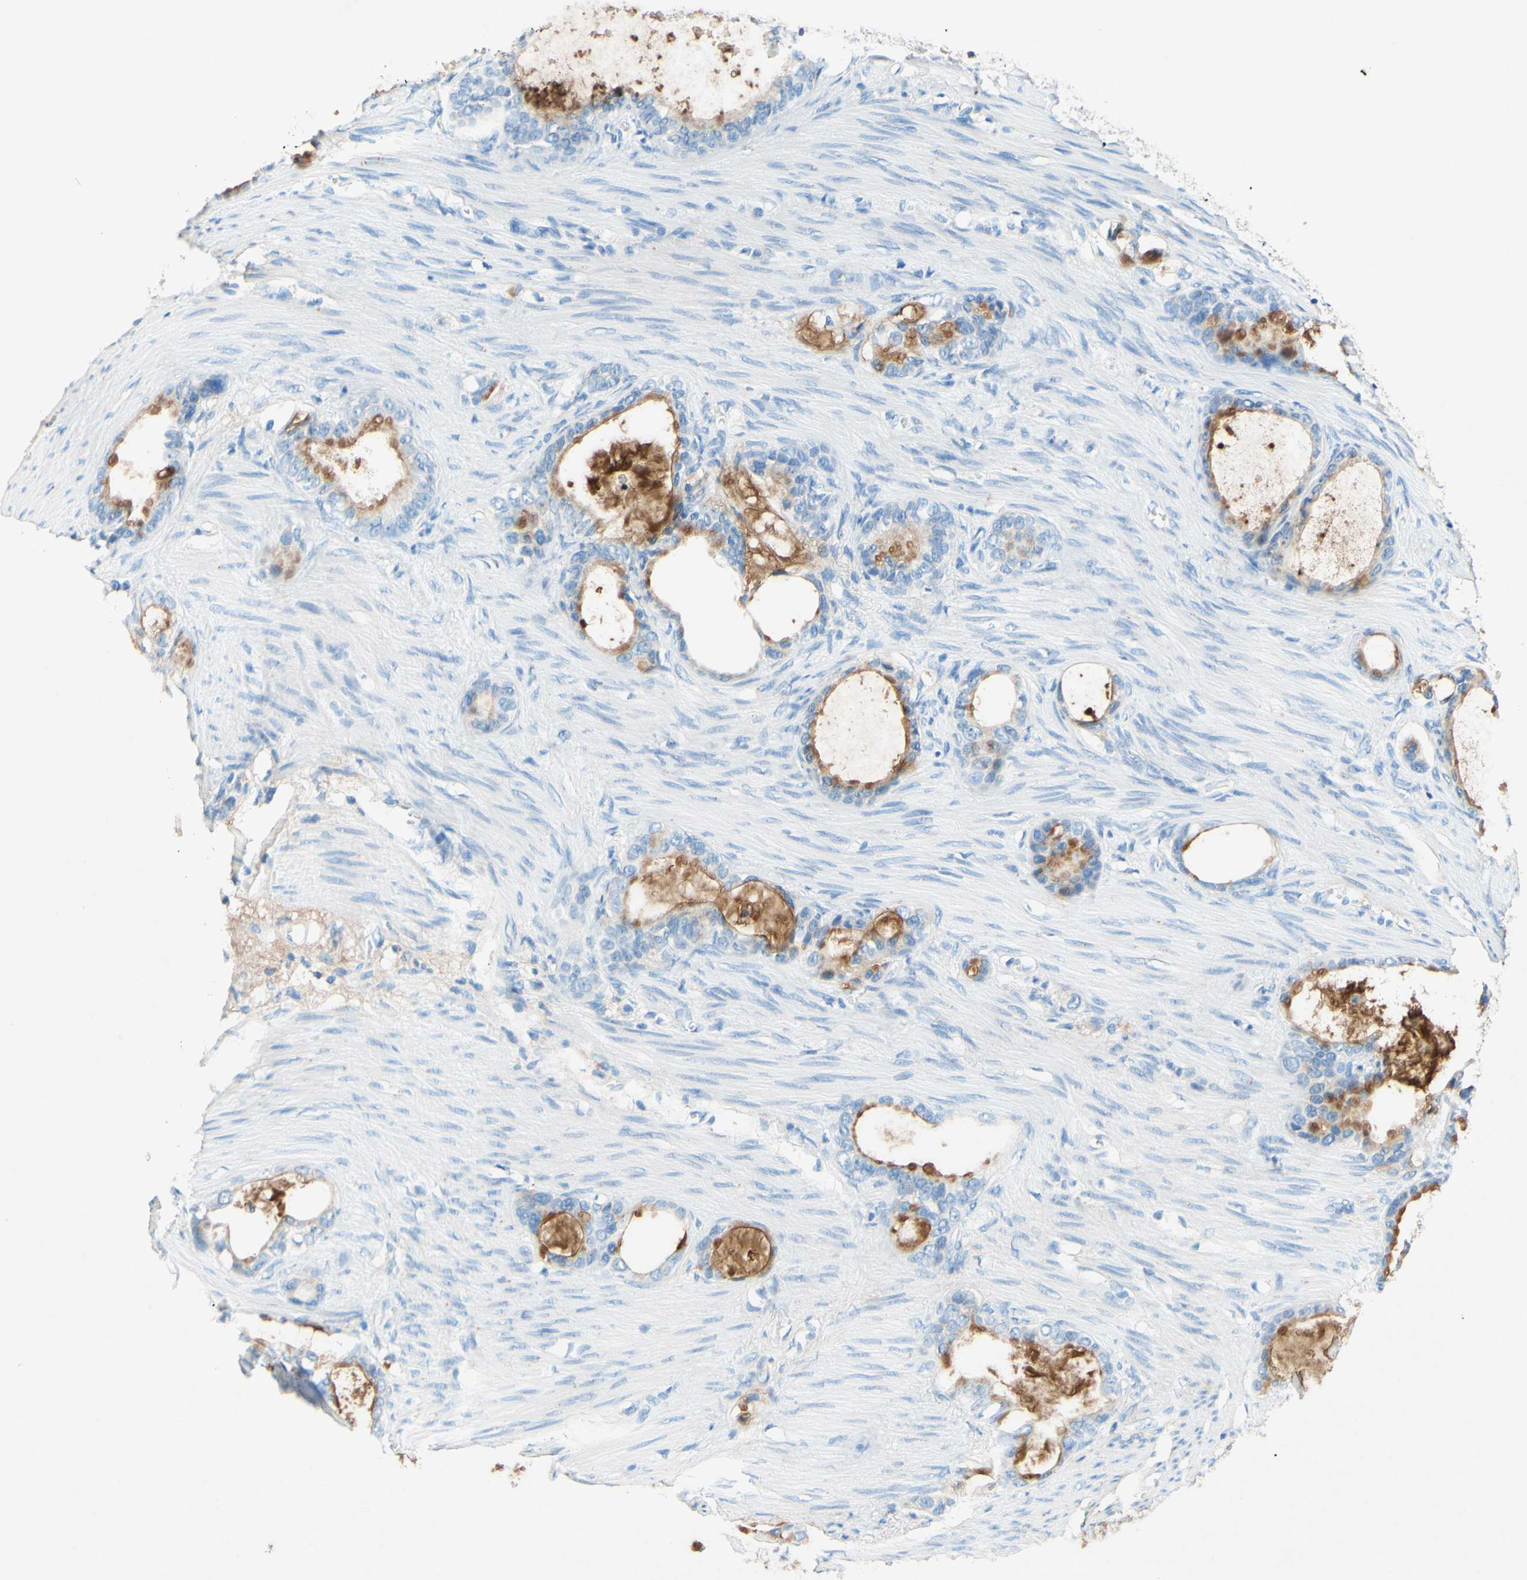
{"staining": {"intensity": "moderate", "quantity": "<25%", "location": "cytoplasmic/membranous"}, "tissue": "stomach cancer", "cell_type": "Tumor cells", "image_type": "cancer", "snomed": [{"axis": "morphology", "description": "Adenocarcinoma, NOS"}, {"axis": "topography", "description": "Stomach"}], "caption": "Protein staining of stomach adenocarcinoma tissue displays moderate cytoplasmic/membranous positivity in approximately <25% of tumor cells.", "gene": "SLC46A1", "patient": {"sex": "female", "age": 75}}